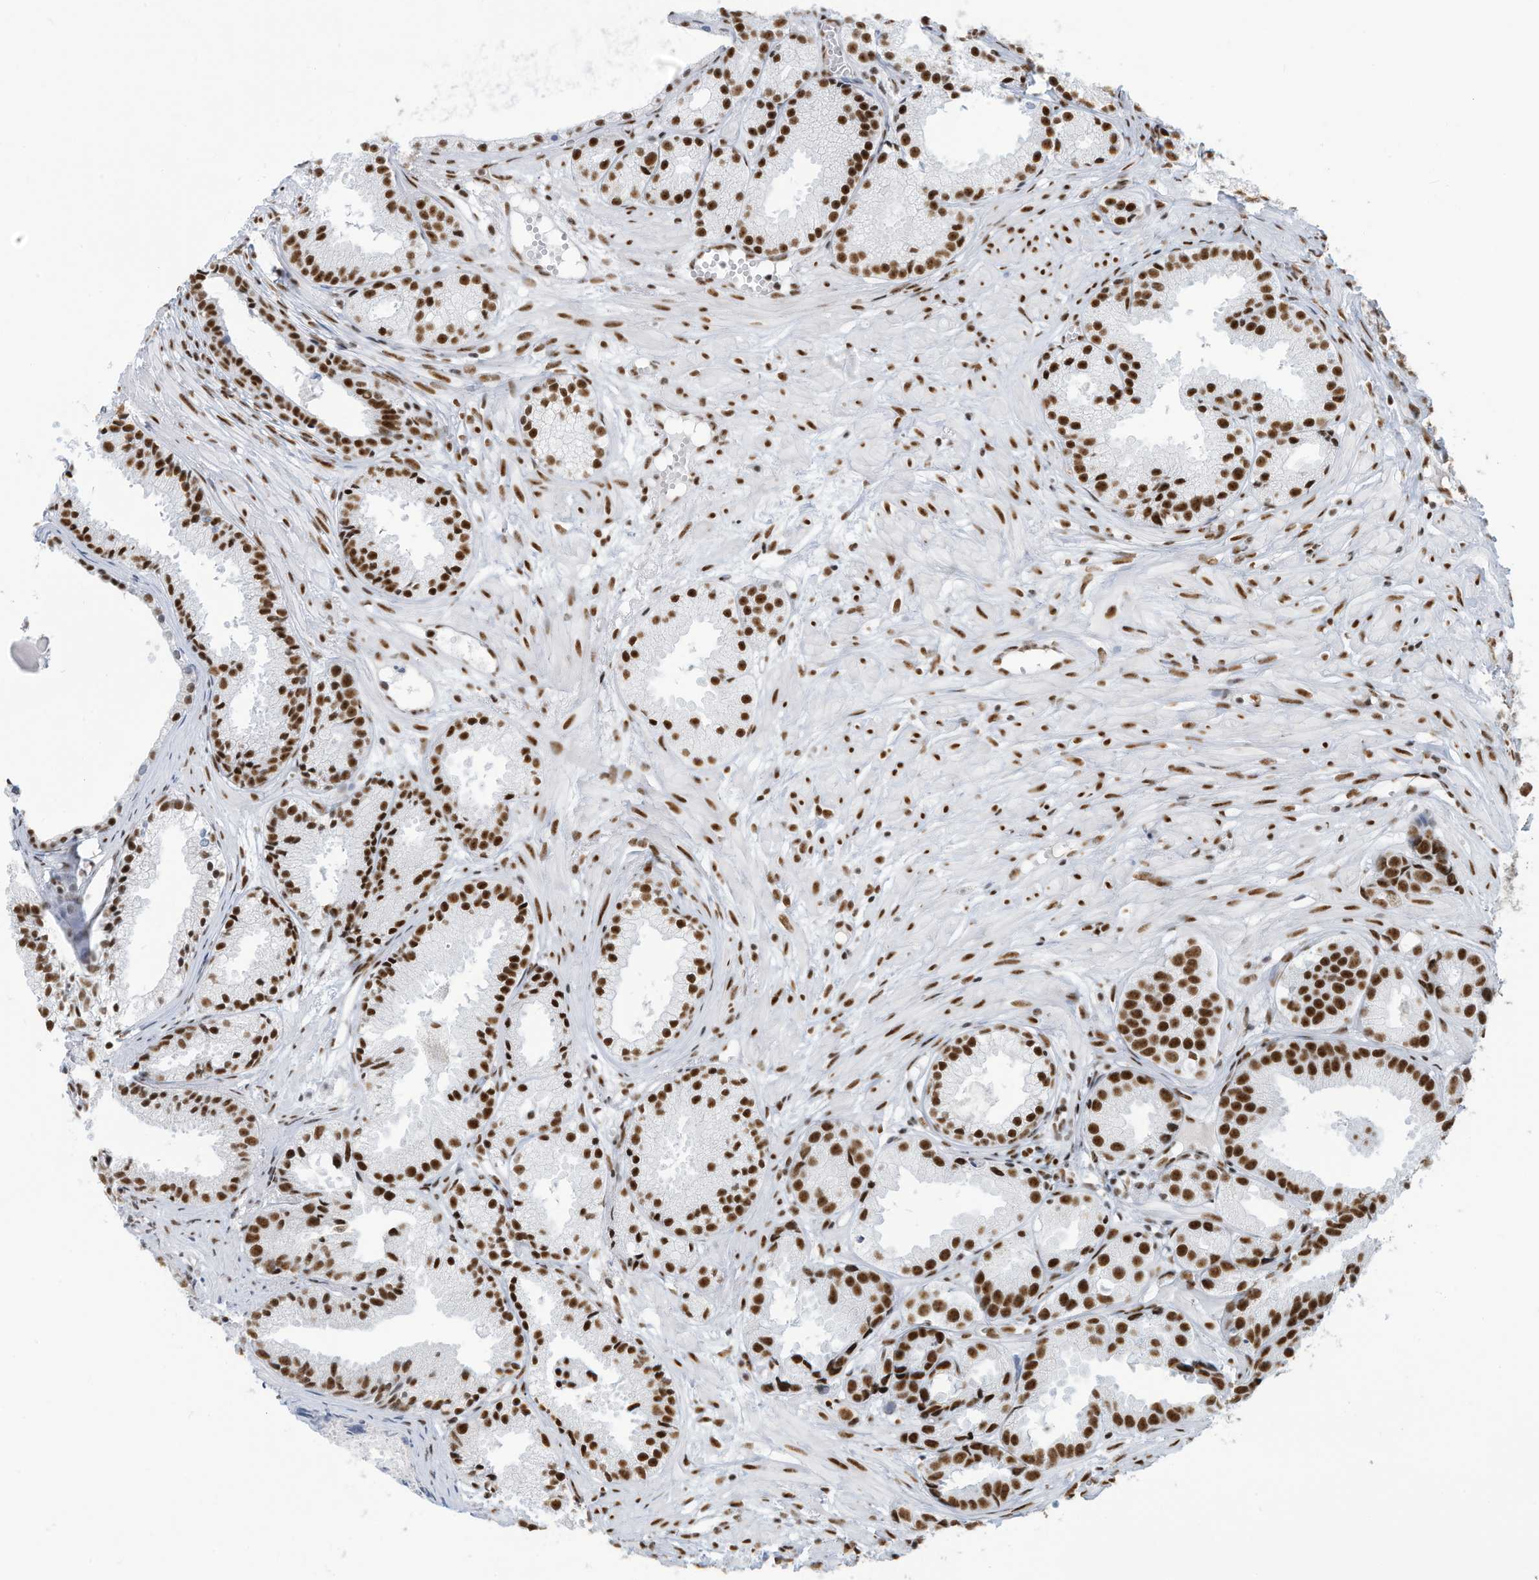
{"staining": {"intensity": "strong", "quantity": ">75%", "location": "nuclear"}, "tissue": "prostate cancer", "cell_type": "Tumor cells", "image_type": "cancer", "snomed": [{"axis": "morphology", "description": "Adenocarcinoma, Medium grade"}, {"axis": "topography", "description": "Prostate"}], "caption": "Protein analysis of prostate cancer (medium-grade adenocarcinoma) tissue shows strong nuclear positivity in approximately >75% of tumor cells.", "gene": "SARNP", "patient": {"sex": "male", "age": 88}}